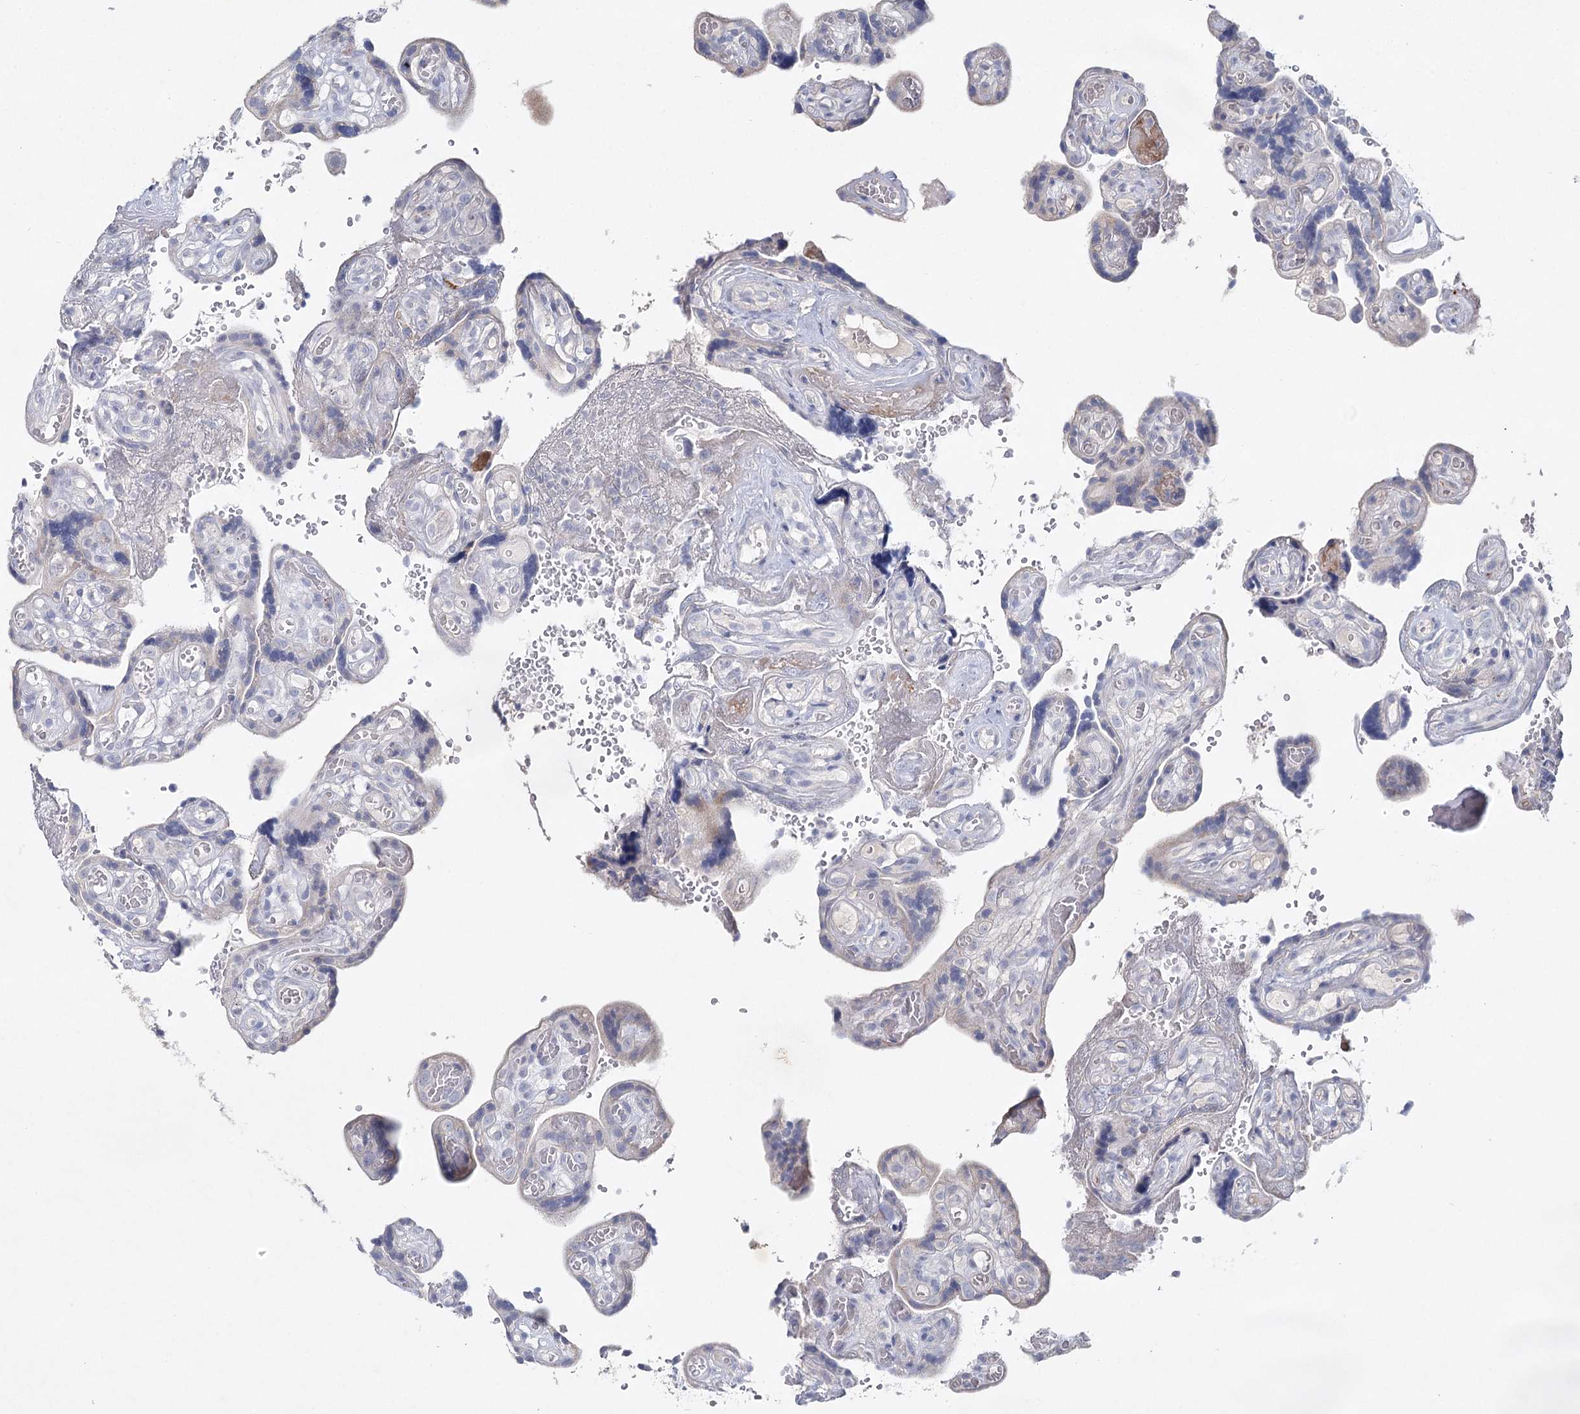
{"staining": {"intensity": "negative", "quantity": "none", "location": "none"}, "tissue": "placenta", "cell_type": "Decidual cells", "image_type": "normal", "snomed": [{"axis": "morphology", "description": "Normal tissue, NOS"}, {"axis": "topography", "description": "Placenta"}], "caption": "A micrograph of human placenta is negative for staining in decidual cells. Nuclei are stained in blue.", "gene": "MAP3K13", "patient": {"sex": "female", "age": 30}}